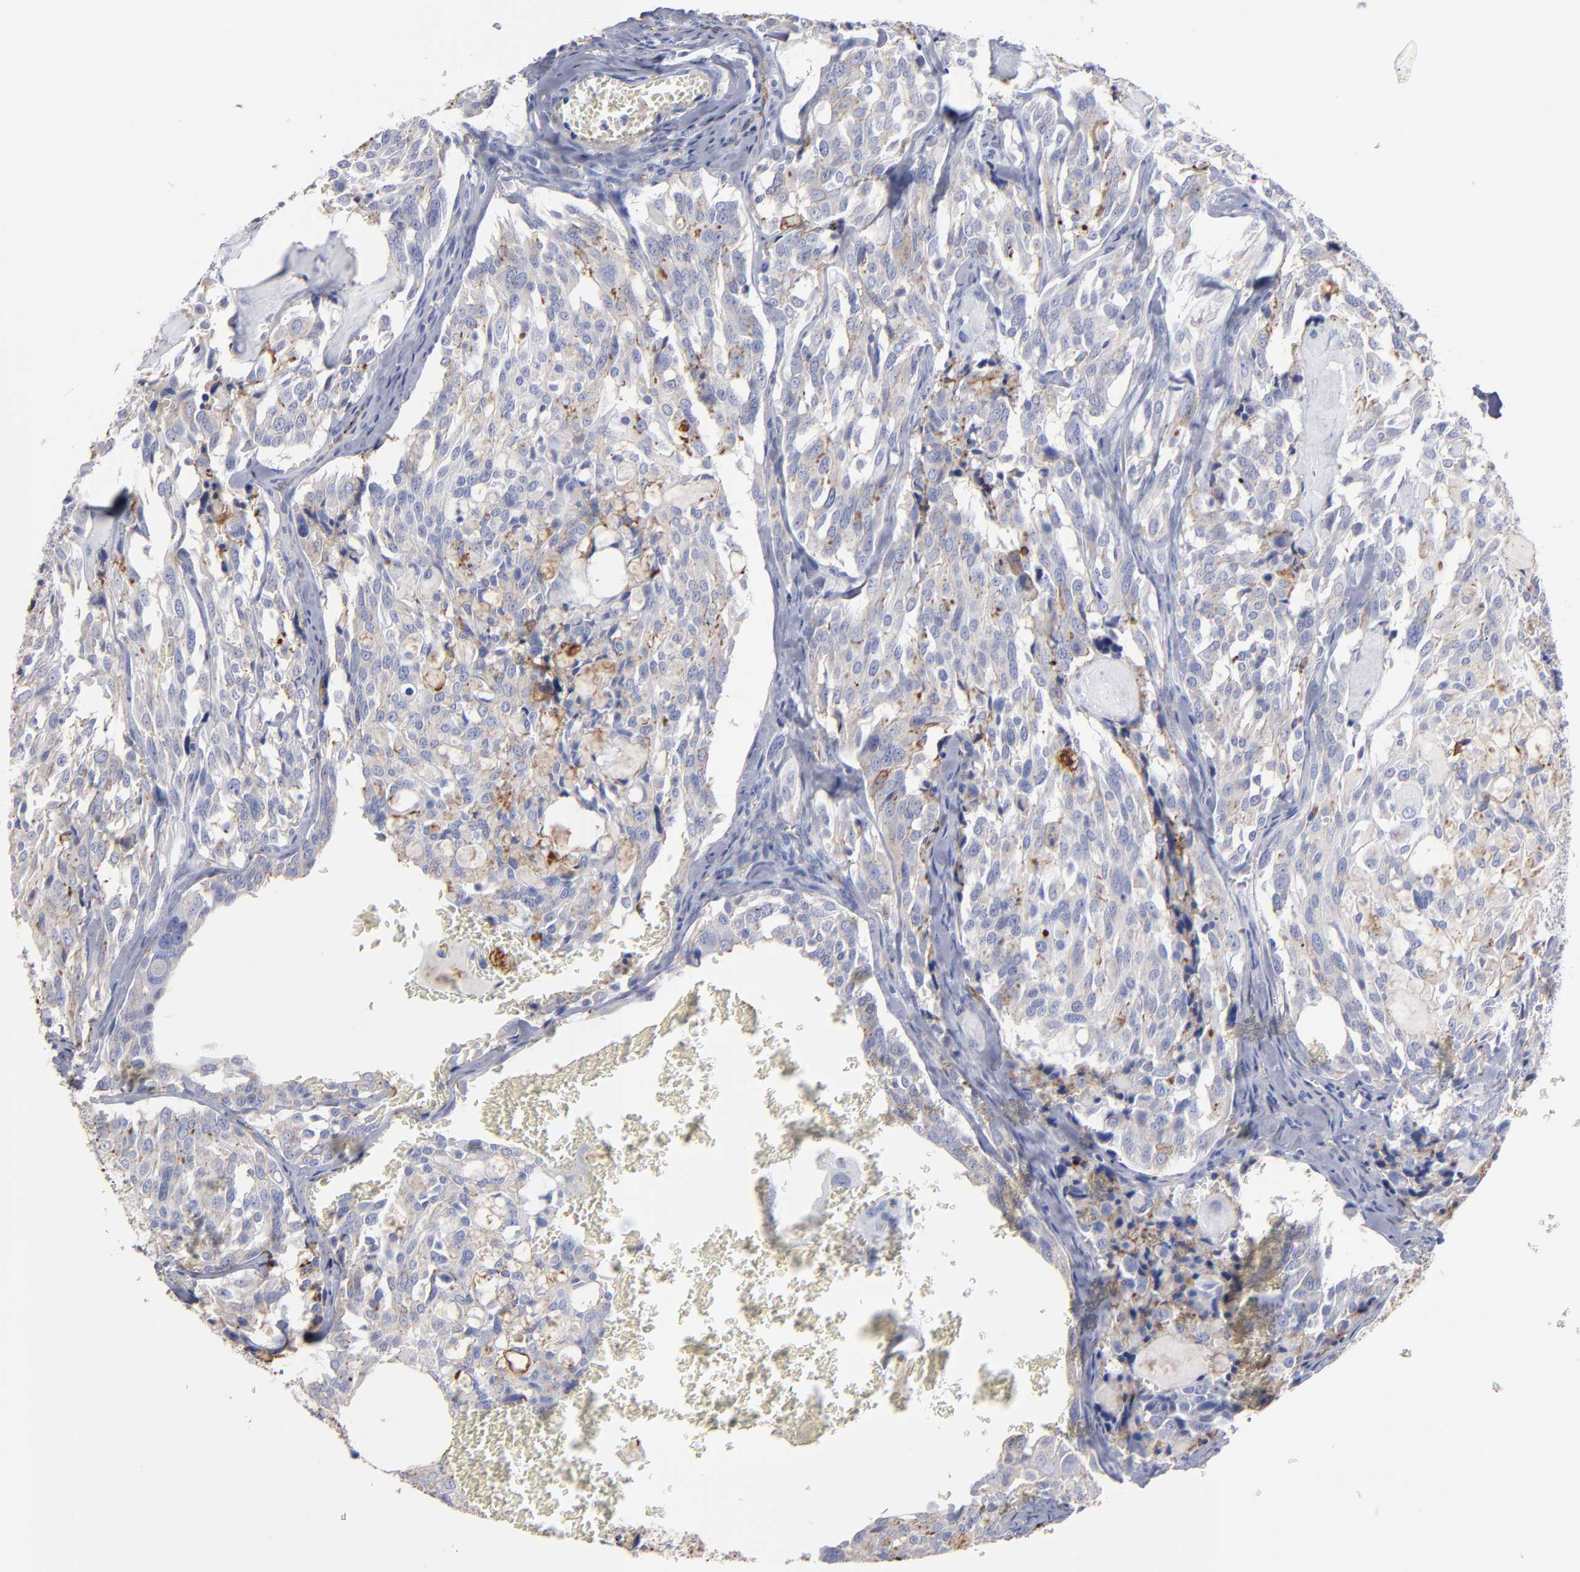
{"staining": {"intensity": "weak", "quantity": "<25%", "location": "cytoplasmic/membranous"}, "tissue": "thyroid cancer", "cell_type": "Tumor cells", "image_type": "cancer", "snomed": [{"axis": "morphology", "description": "Carcinoma, NOS"}, {"axis": "morphology", "description": "Carcinoid, malignant, NOS"}, {"axis": "topography", "description": "Thyroid gland"}], "caption": "Immunohistochemical staining of thyroid cancer (malignant carcinoid) shows no significant expression in tumor cells.", "gene": "TM4SF1", "patient": {"sex": "male", "age": 33}}